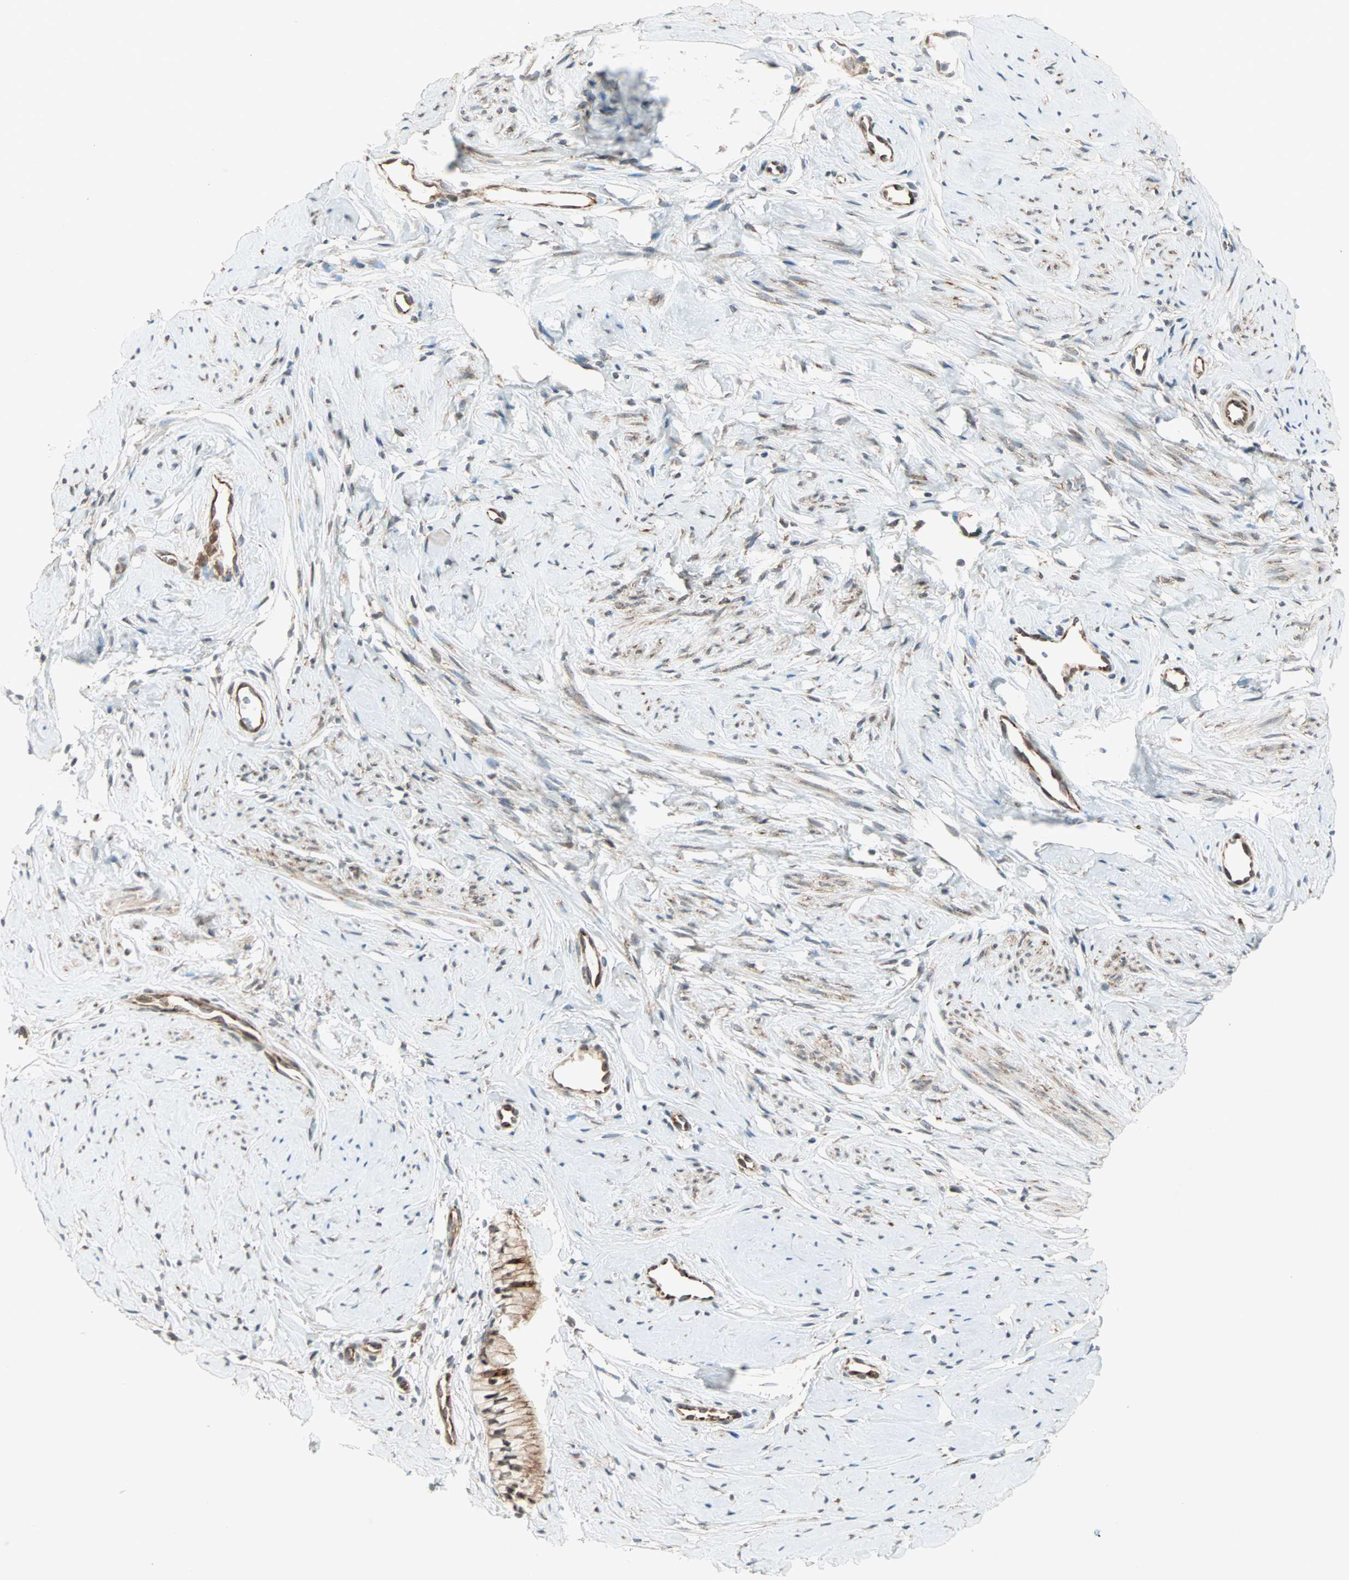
{"staining": {"intensity": "moderate", "quantity": ">75%", "location": "cytoplasmic/membranous"}, "tissue": "cervix", "cell_type": "Glandular cells", "image_type": "normal", "snomed": [{"axis": "morphology", "description": "Normal tissue, NOS"}, {"axis": "topography", "description": "Cervix"}], "caption": "Moderate cytoplasmic/membranous expression is seen in approximately >75% of glandular cells in normal cervix.", "gene": "ZNF37A", "patient": {"sex": "female", "age": 46}}